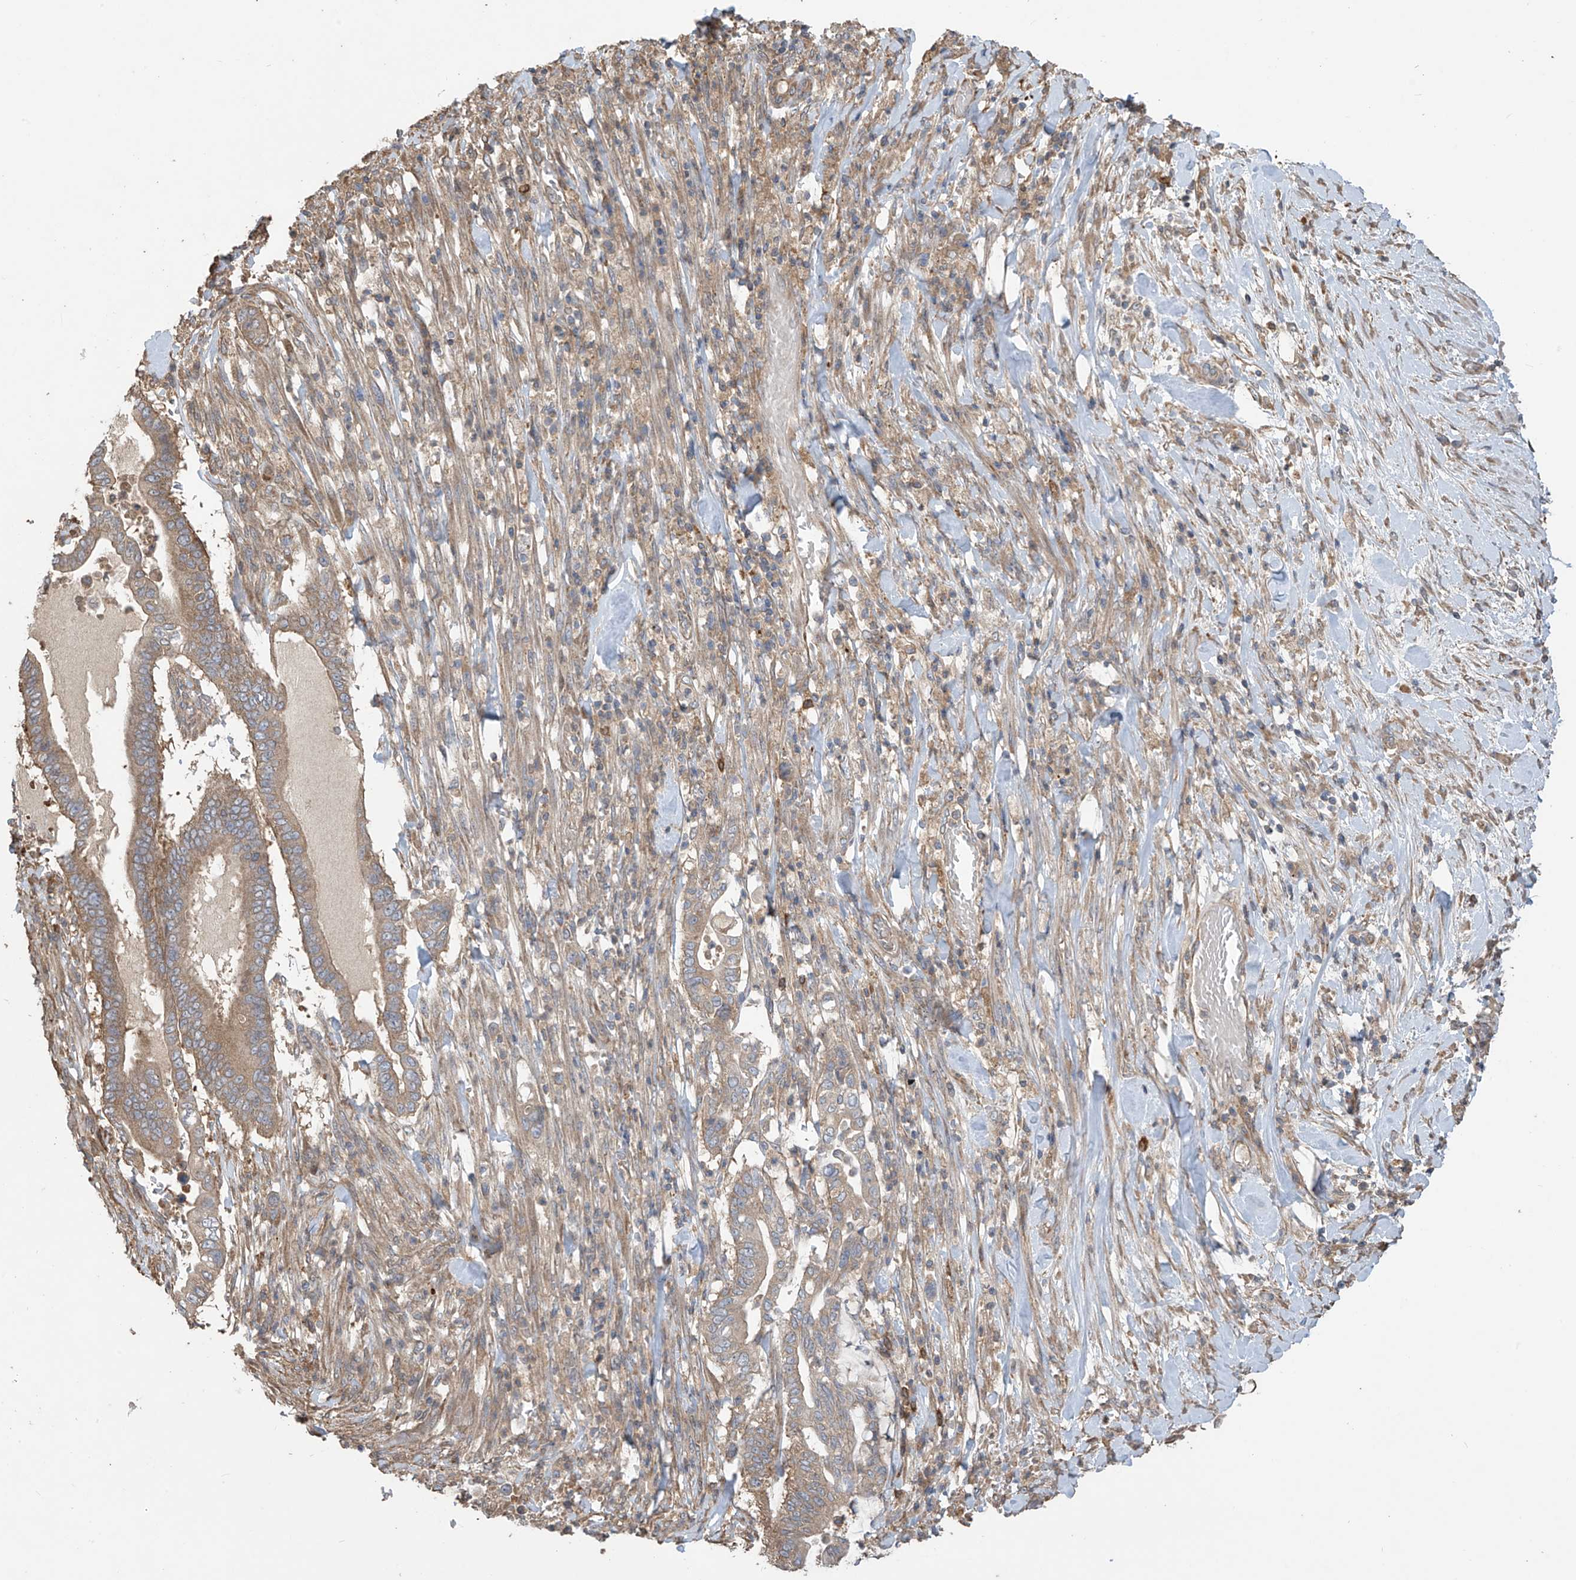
{"staining": {"intensity": "weak", "quantity": ">75%", "location": "cytoplasmic/membranous"}, "tissue": "pancreatic cancer", "cell_type": "Tumor cells", "image_type": "cancer", "snomed": [{"axis": "morphology", "description": "Adenocarcinoma, NOS"}, {"axis": "topography", "description": "Pancreas"}], "caption": "This is an image of IHC staining of pancreatic cancer, which shows weak positivity in the cytoplasmic/membranous of tumor cells.", "gene": "PHACTR4", "patient": {"sex": "male", "age": 68}}